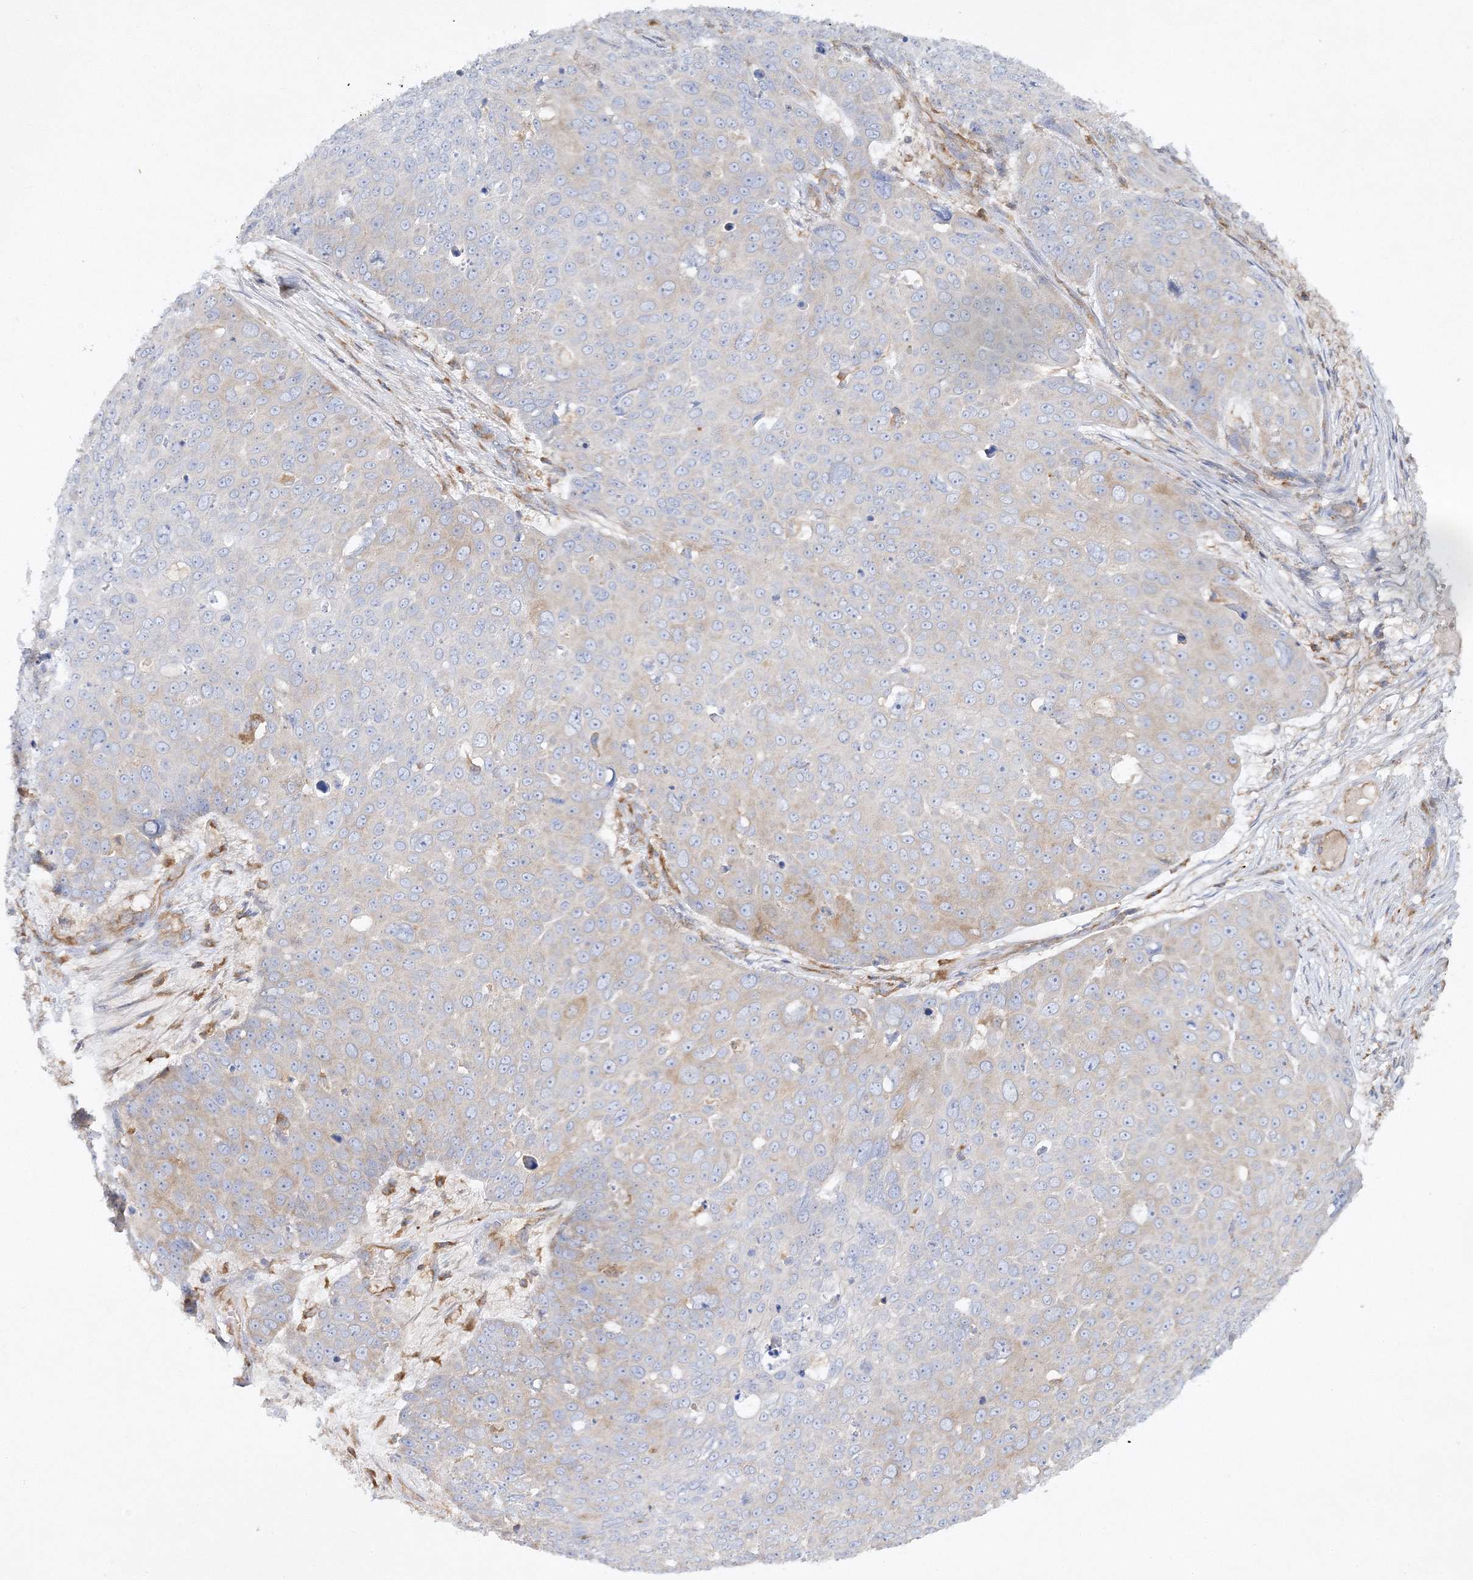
{"staining": {"intensity": "weak", "quantity": "25%-75%", "location": "cytoplasmic/membranous"}, "tissue": "skin cancer", "cell_type": "Tumor cells", "image_type": "cancer", "snomed": [{"axis": "morphology", "description": "Squamous cell carcinoma, NOS"}, {"axis": "topography", "description": "Skin"}], "caption": "Skin squamous cell carcinoma stained with immunohistochemistry (IHC) displays weak cytoplasmic/membranous positivity in approximately 25%-75% of tumor cells. The protein of interest is shown in brown color, while the nuclei are stained blue.", "gene": "WDR37", "patient": {"sex": "male", "age": 71}}